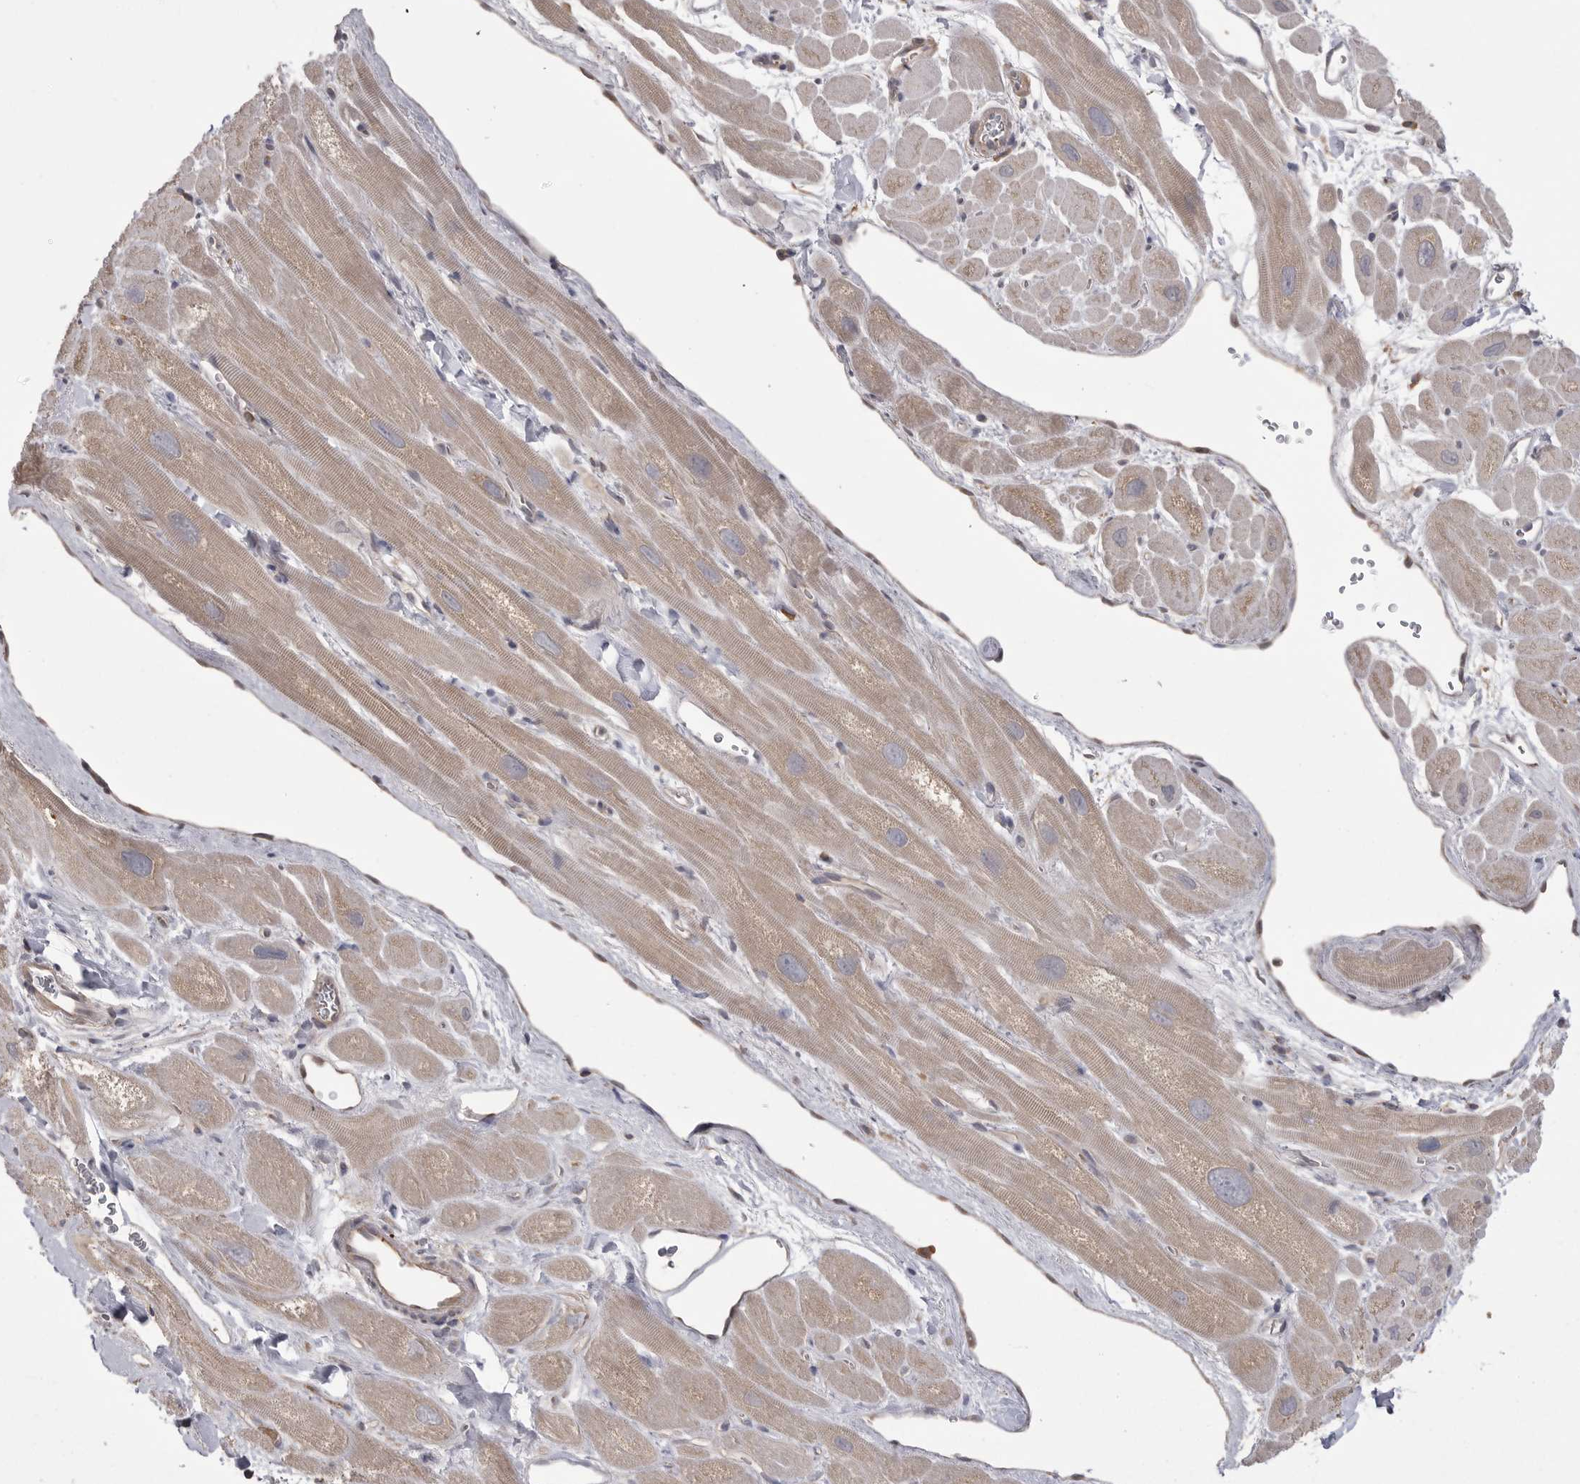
{"staining": {"intensity": "weak", "quantity": "<25%", "location": "cytoplasmic/membranous"}, "tissue": "heart muscle", "cell_type": "Cardiomyocytes", "image_type": "normal", "snomed": [{"axis": "morphology", "description": "Normal tissue, NOS"}, {"axis": "topography", "description": "Heart"}], "caption": "The micrograph reveals no significant expression in cardiomyocytes of heart muscle.", "gene": "TOP2A", "patient": {"sex": "male", "age": 49}}